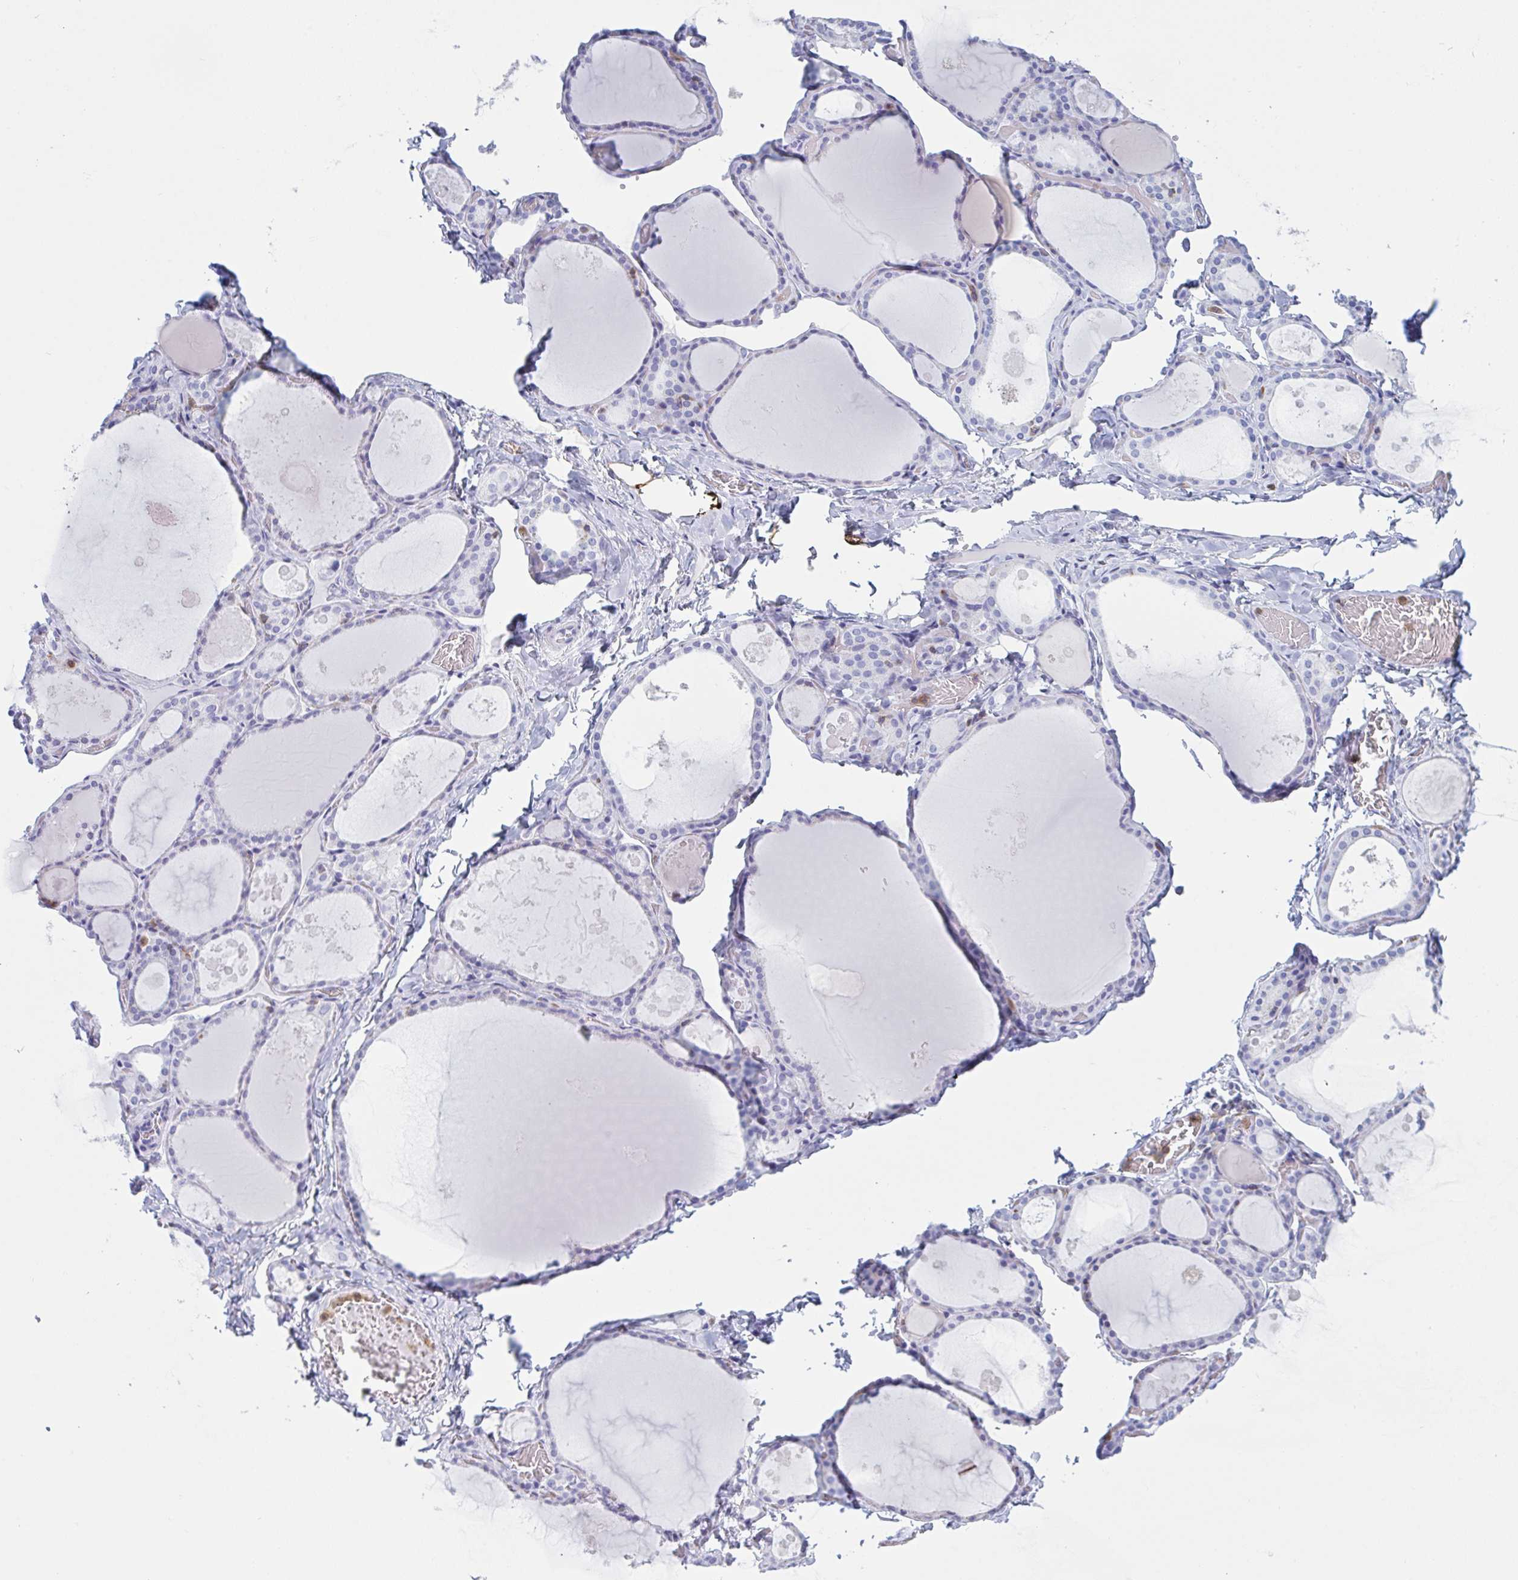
{"staining": {"intensity": "negative", "quantity": "none", "location": "none"}, "tissue": "thyroid gland", "cell_type": "Glandular cells", "image_type": "normal", "snomed": [{"axis": "morphology", "description": "Normal tissue, NOS"}, {"axis": "topography", "description": "Thyroid gland"}], "caption": "High power microscopy photomicrograph of an IHC micrograph of unremarkable thyroid gland, revealing no significant staining in glandular cells. Nuclei are stained in blue.", "gene": "MYO1F", "patient": {"sex": "male", "age": 56}}